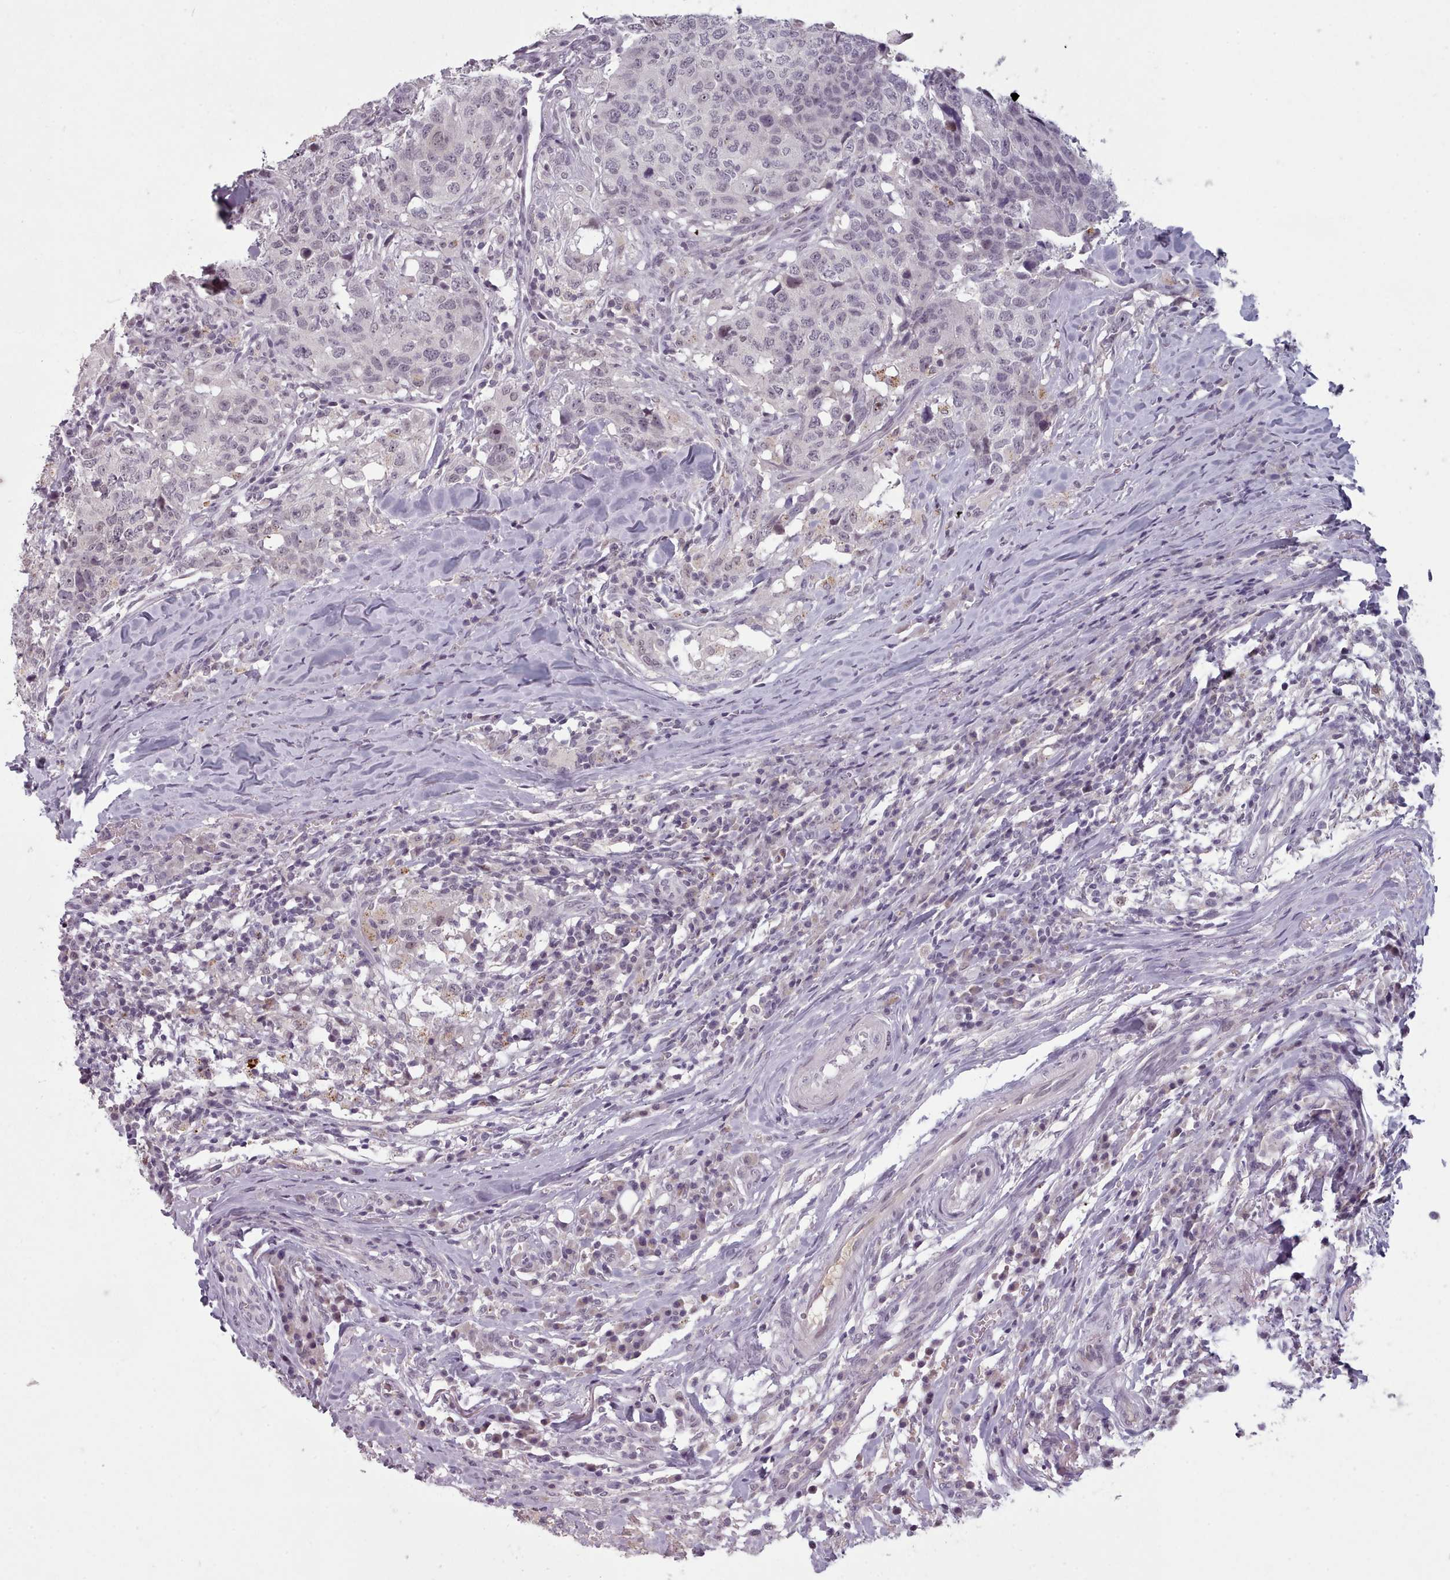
{"staining": {"intensity": "negative", "quantity": "none", "location": "none"}, "tissue": "head and neck cancer", "cell_type": "Tumor cells", "image_type": "cancer", "snomed": [{"axis": "morphology", "description": "Normal tissue, NOS"}, {"axis": "morphology", "description": "Squamous cell carcinoma, NOS"}, {"axis": "topography", "description": "Skeletal muscle"}, {"axis": "topography", "description": "Vascular tissue"}, {"axis": "topography", "description": "Peripheral nerve tissue"}, {"axis": "topography", "description": "Head-Neck"}], "caption": "IHC photomicrograph of head and neck squamous cell carcinoma stained for a protein (brown), which exhibits no expression in tumor cells. (DAB (3,3'-diaminobenzidine) IHC with hematoxylin counter stain).", "gene": "PBX4", "patient": {"sex": "male", "age": 66}}